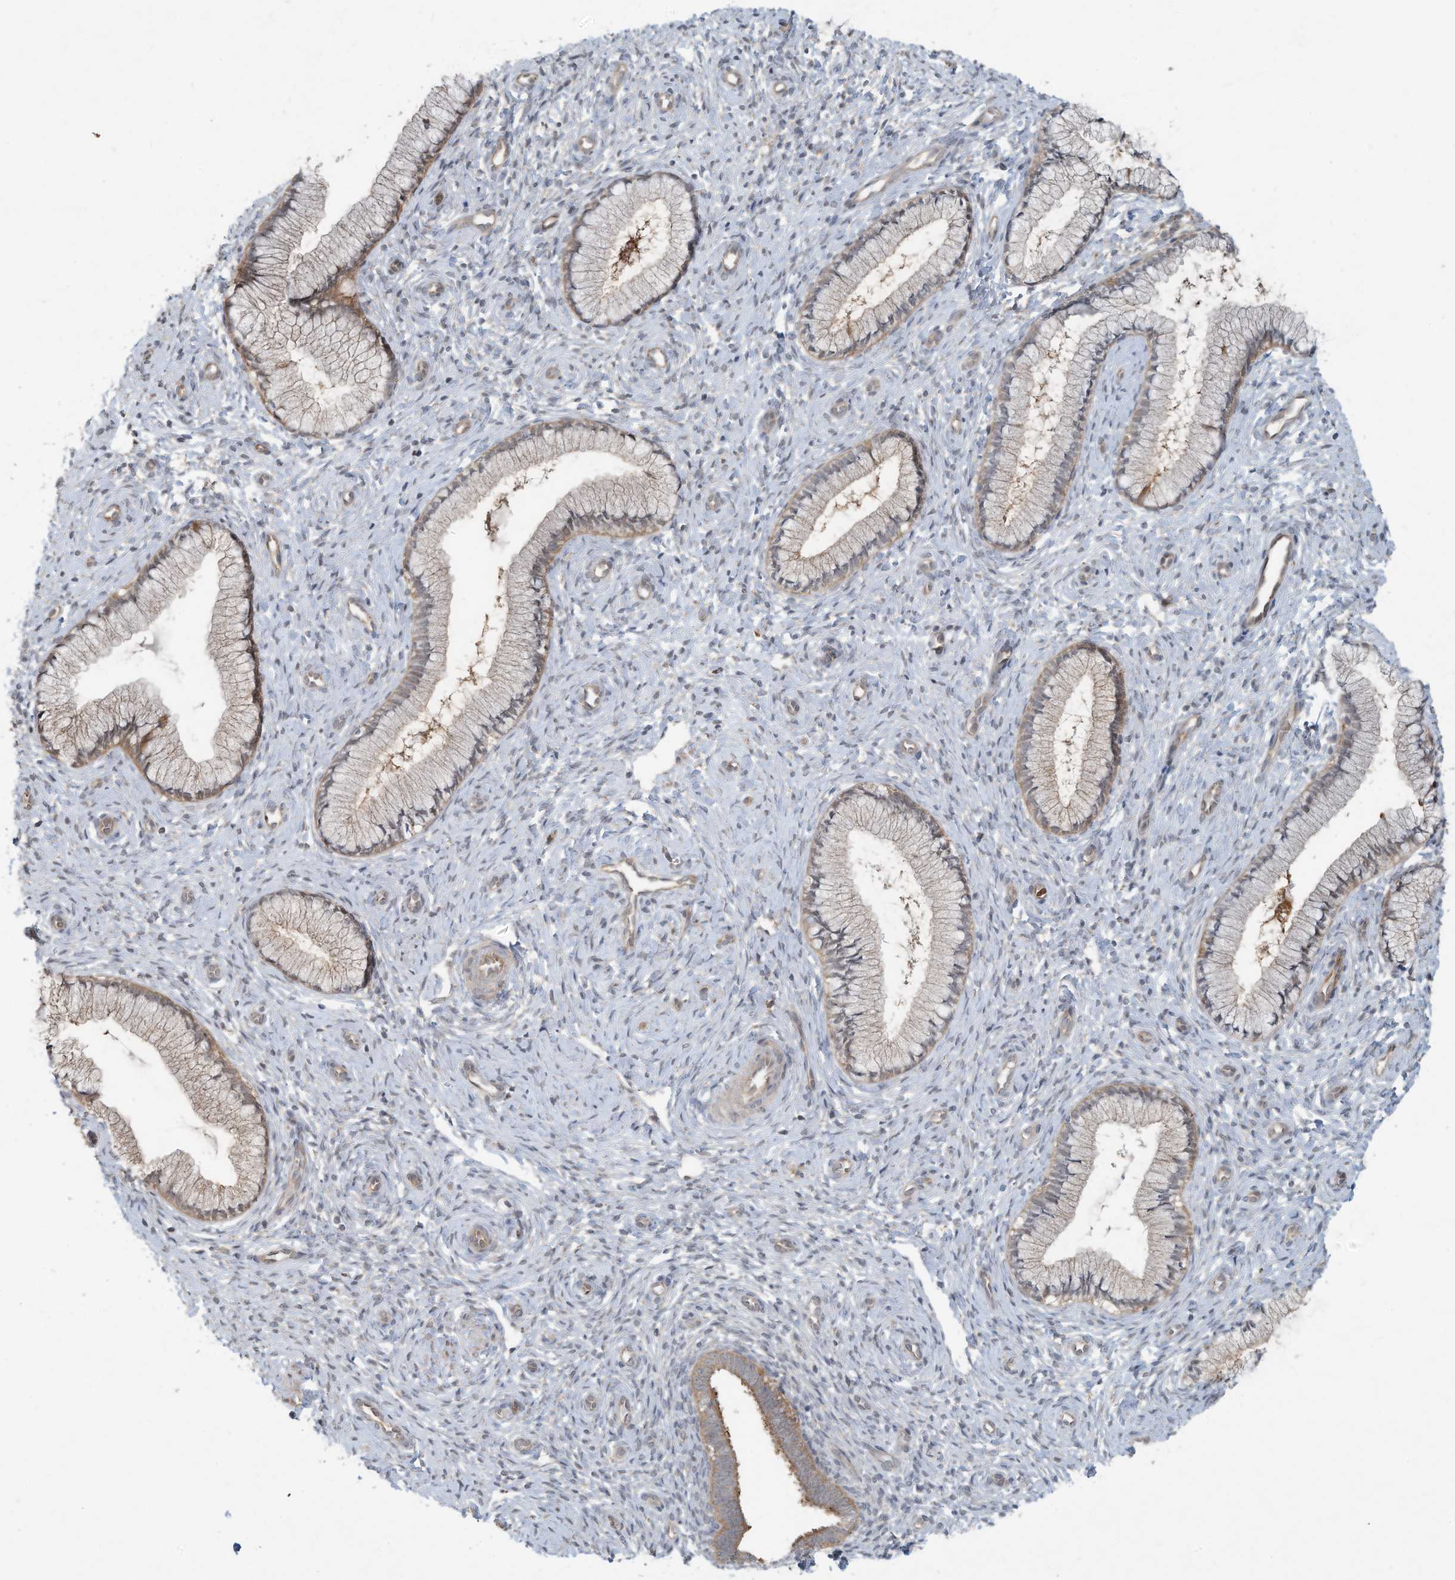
{"staining": {"intensity": "weak", "quantity": "25%-75%", "location": "cytoplasmic/membranous"}, "tissue": "cervix", "cell_type": "Glandular cells", "image_type": "normal", "snomed": [{"axis": "morphology", "description": "Normal tissue, NOS"}, {"axis": "topography", "description": "Cervix"}], "caption": "A micrograph showing weak cytoplasmic/membranous positivity in about 25%-75% of glandular cells in benign cervix, as visualized by brown immunohistochemical staining.", "gene": "ERI2", "patient": {"sex": "female", "age": 27}}